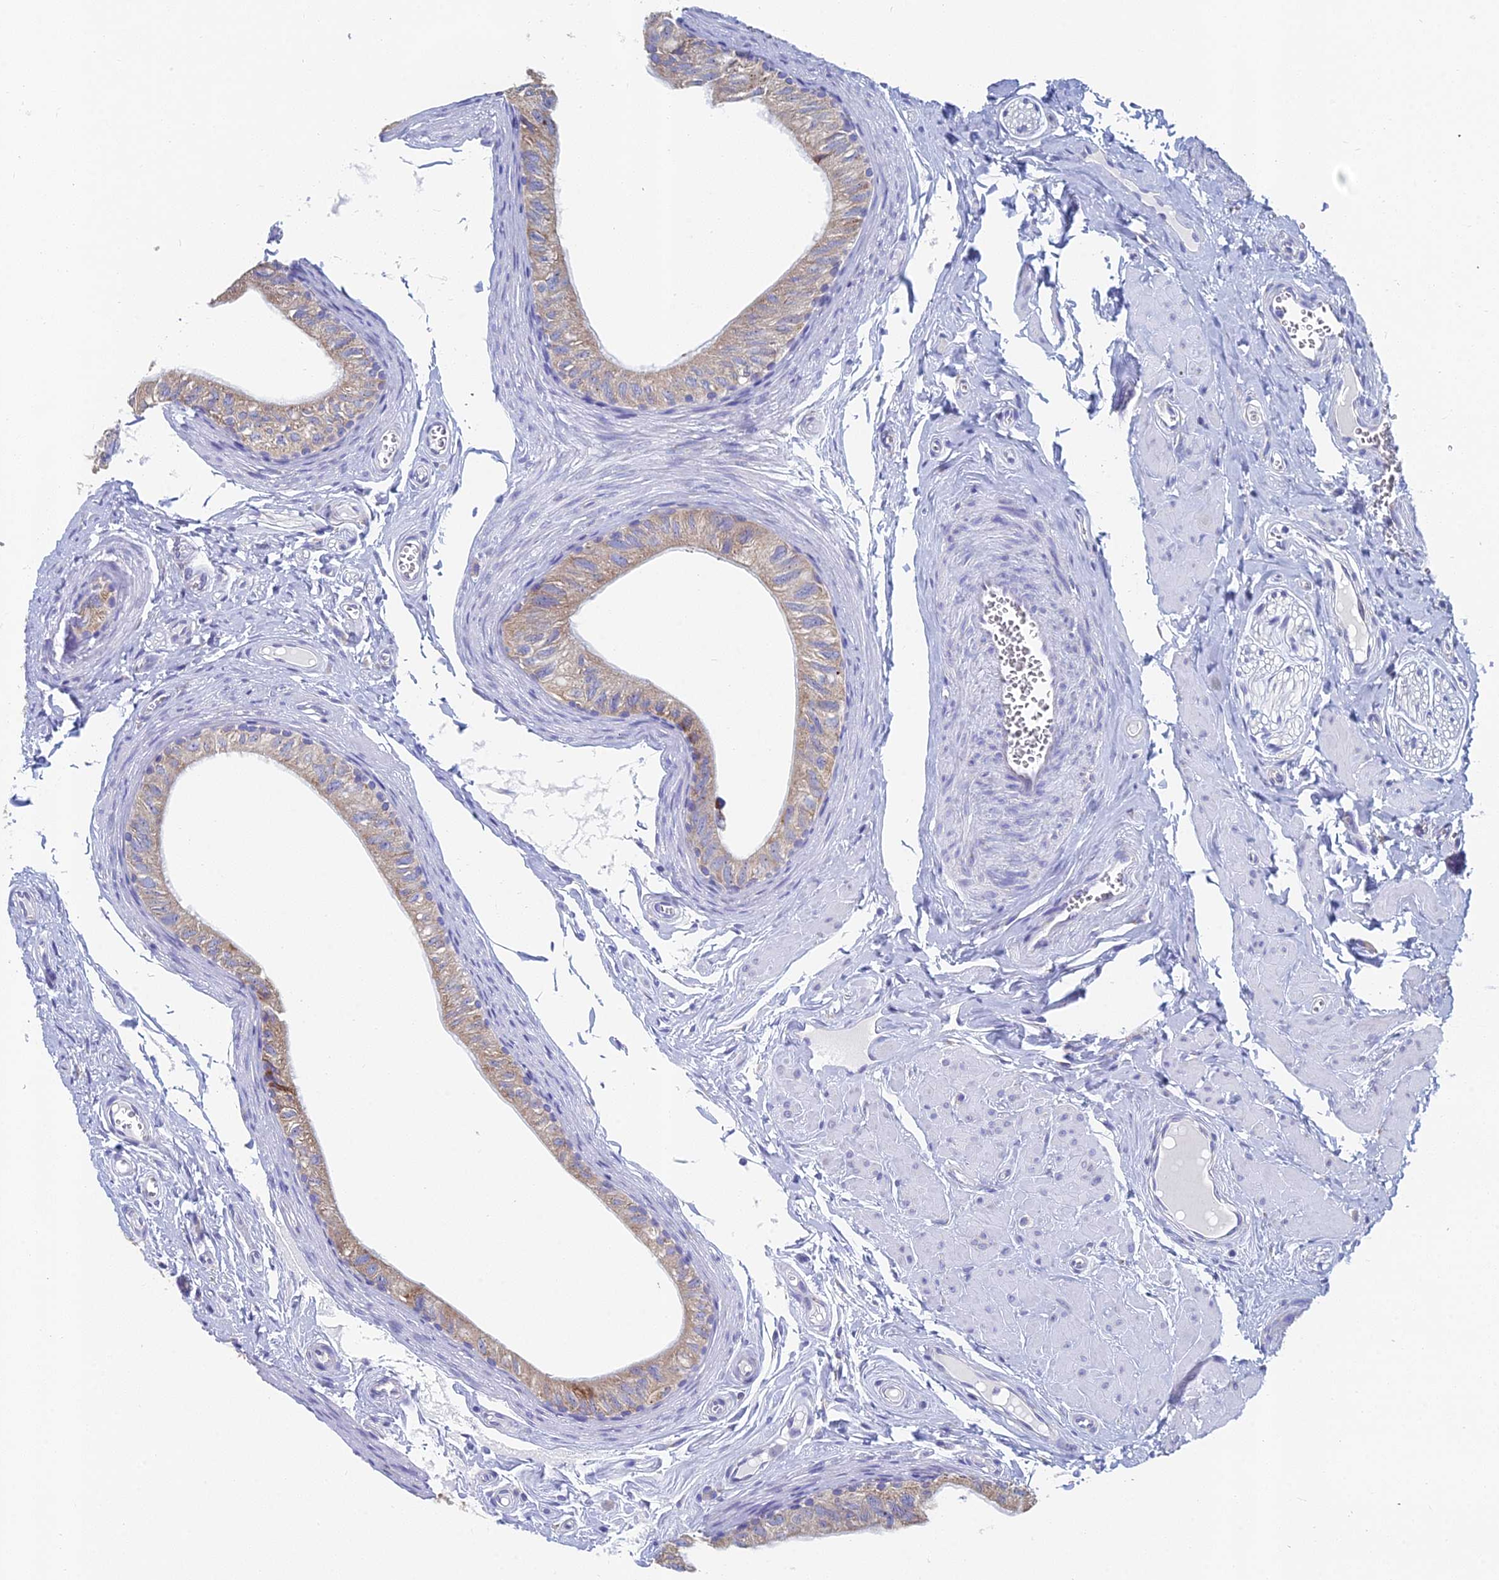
{"staining": {"intensity": "weak", "quantity": ">75%", "location": "cytoplasmic/membranous"}, "tissue": "epididymis", "cell_type": "Glandular cells", "image_type": "normal", "snomed": [{"axis": "morphology", "description": "Normal tissue, NOS"}, {"axis": "topography", "description": "Epididymis"}], "caption": "Brown immunohistochemical staining in unremarkable epididymis exhibits weak cytoplasmic/membranous expression in about >75% of glandular cells.", "gene": "CRACR2B", "patient": {"sex": "male", "age": 42}}